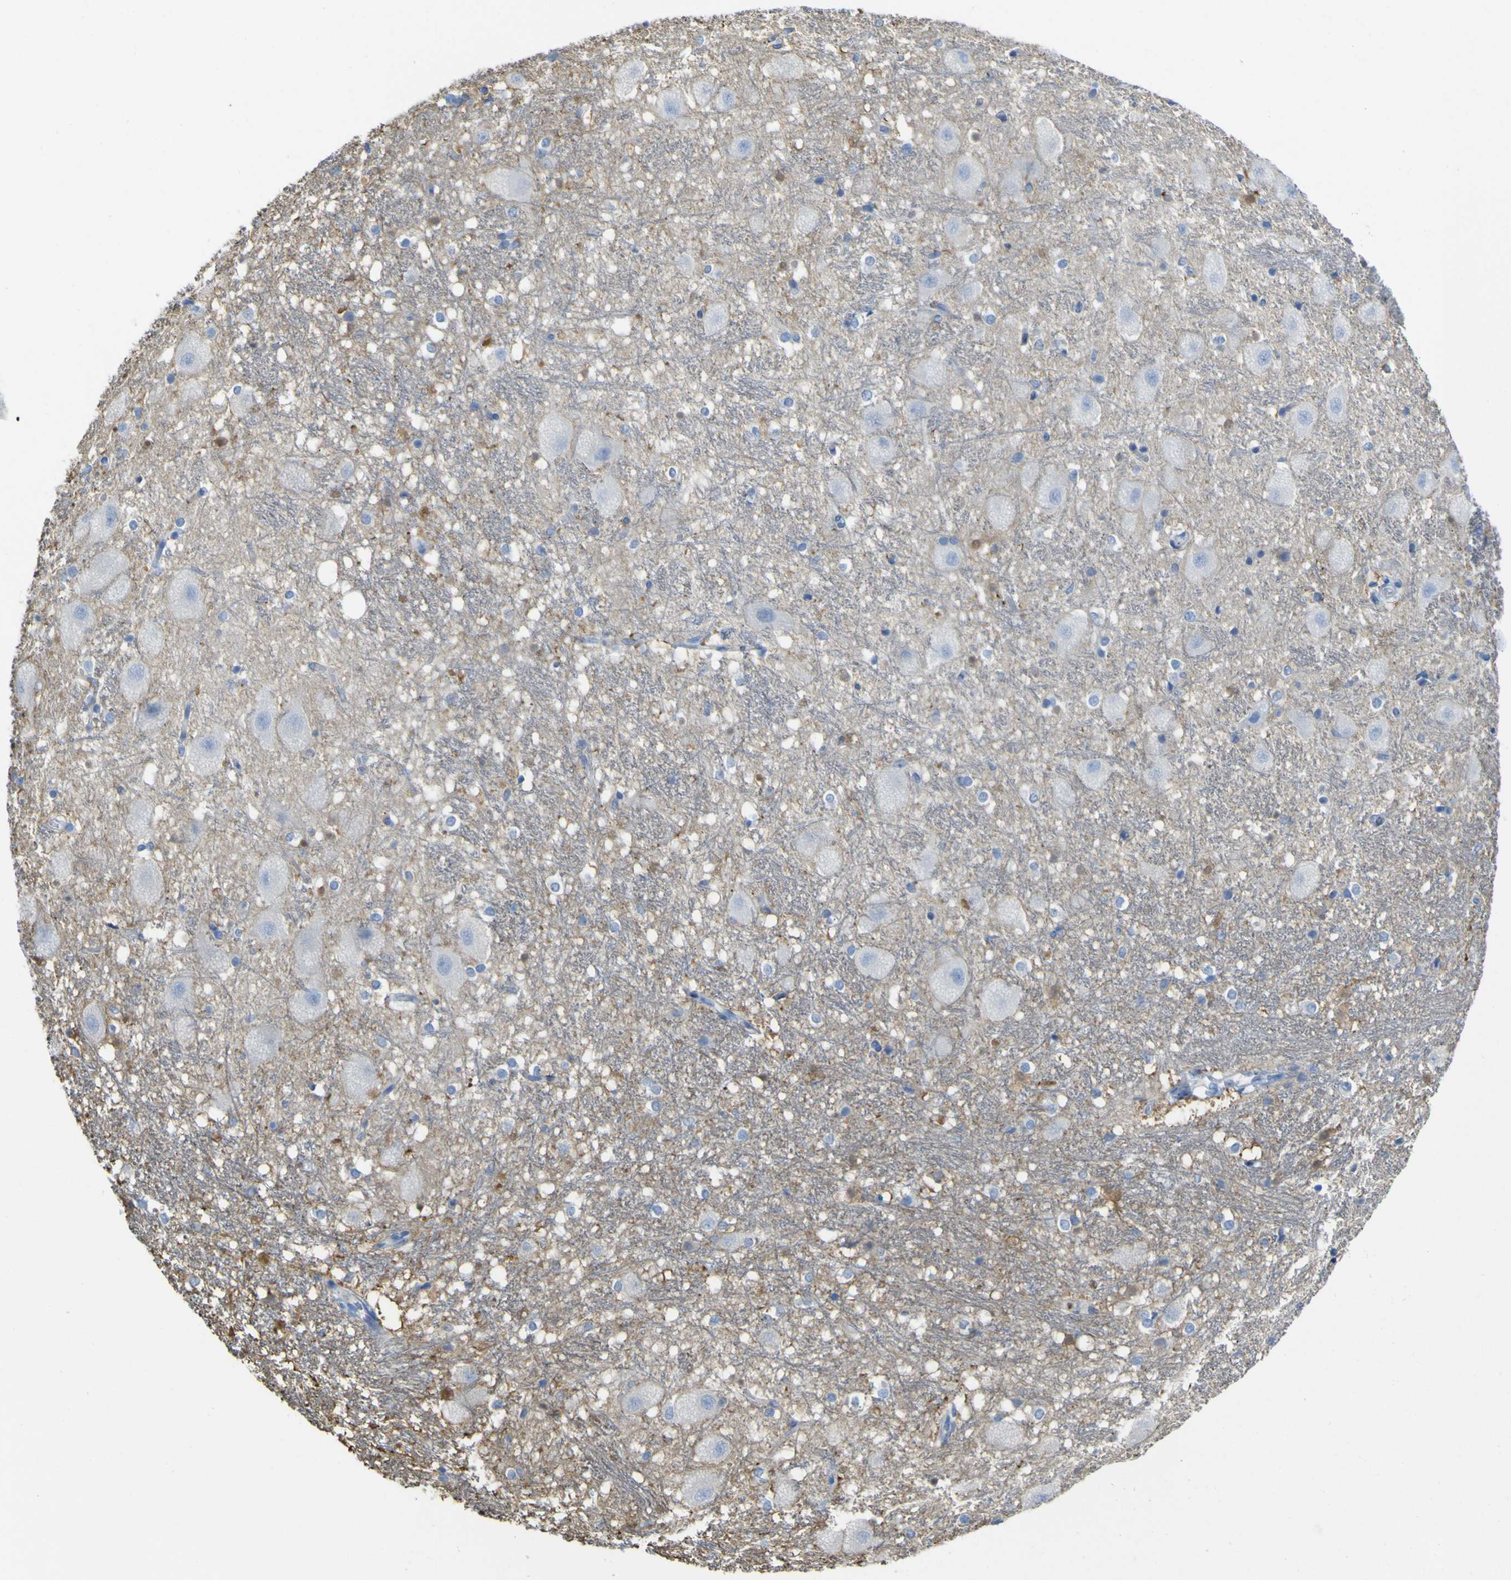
{"staining": {"intensity": "moderate", "quantity": "<25%", "location": "cytoplasmic/membranous"}, "tissue": "hippocampus", "cell_type": "Glial cells", "image_type": "normal", "snomed": [{"axis": "morphology", "description": "Normal tissue, NOS"}, {"axis": "topography", "description": "Hippocampus"}], "caption": "Immunohistochemical staining of benign hippocampus displays <25% levels of moderate cytoplasmic/membranous protein staining in about <25% of glial cells. Using DAB (brown) and hematoxylin (blue) stains, captured at high magnification using brightfield microscopy.", "gene": "ABHD3", "patient": {"sex": "female", "age": 19}}